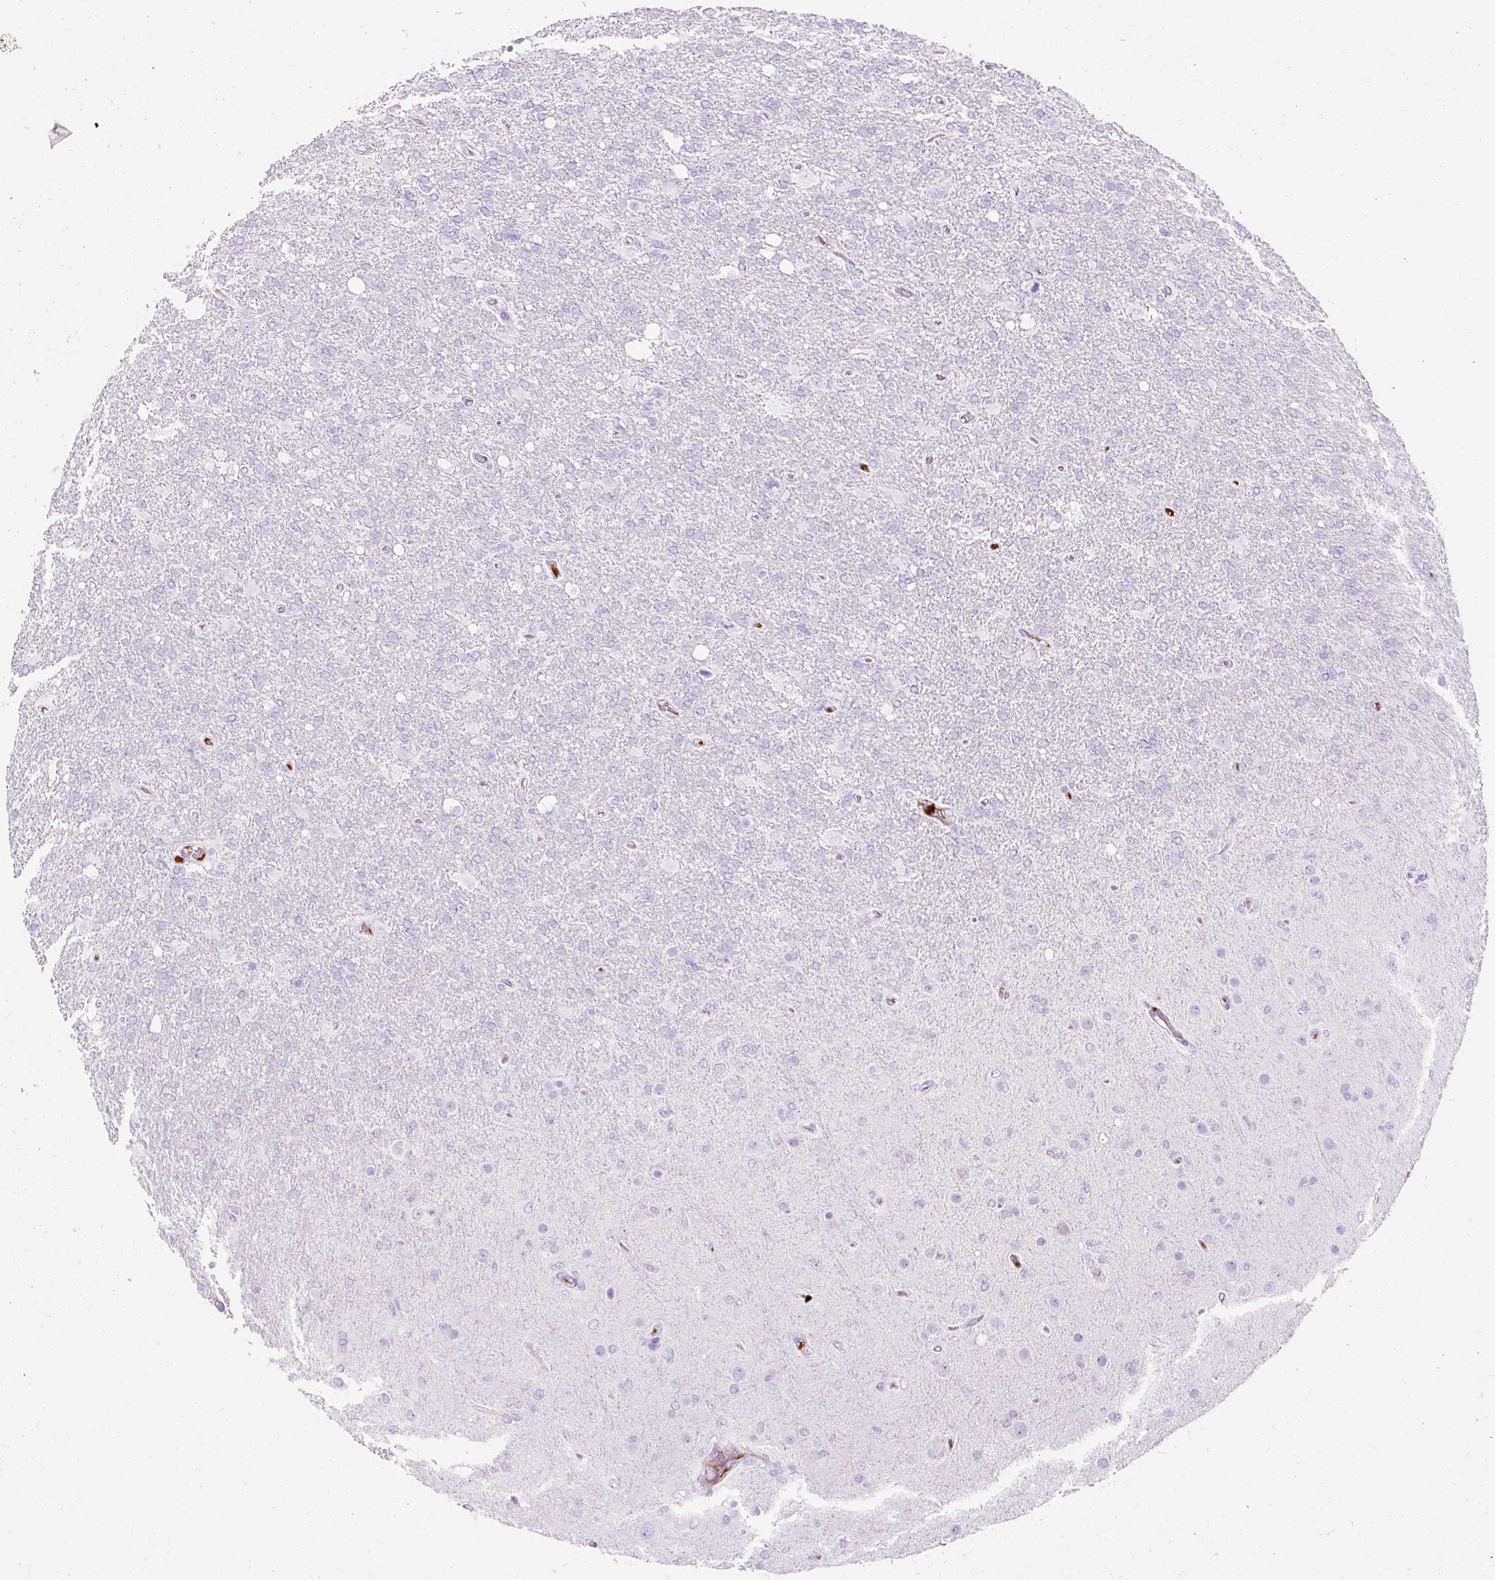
{"staining": {"intensity": "negative", "quantity": "none", "location": "none"}, "tissue": "glioma", "cell_type": "Tumor cells", "image_type": "cancer", "snomed": [{"axis": "morphology", "description": "Glioma, malignant, High grade"}, {"axis": "topography", "description": "Brain"}], "caption": "There is no significant staining in tumor cells of malignant glioma (high-grade).", "gene": "DEFA1", "patient": {"sex": "male", "age": 61}}